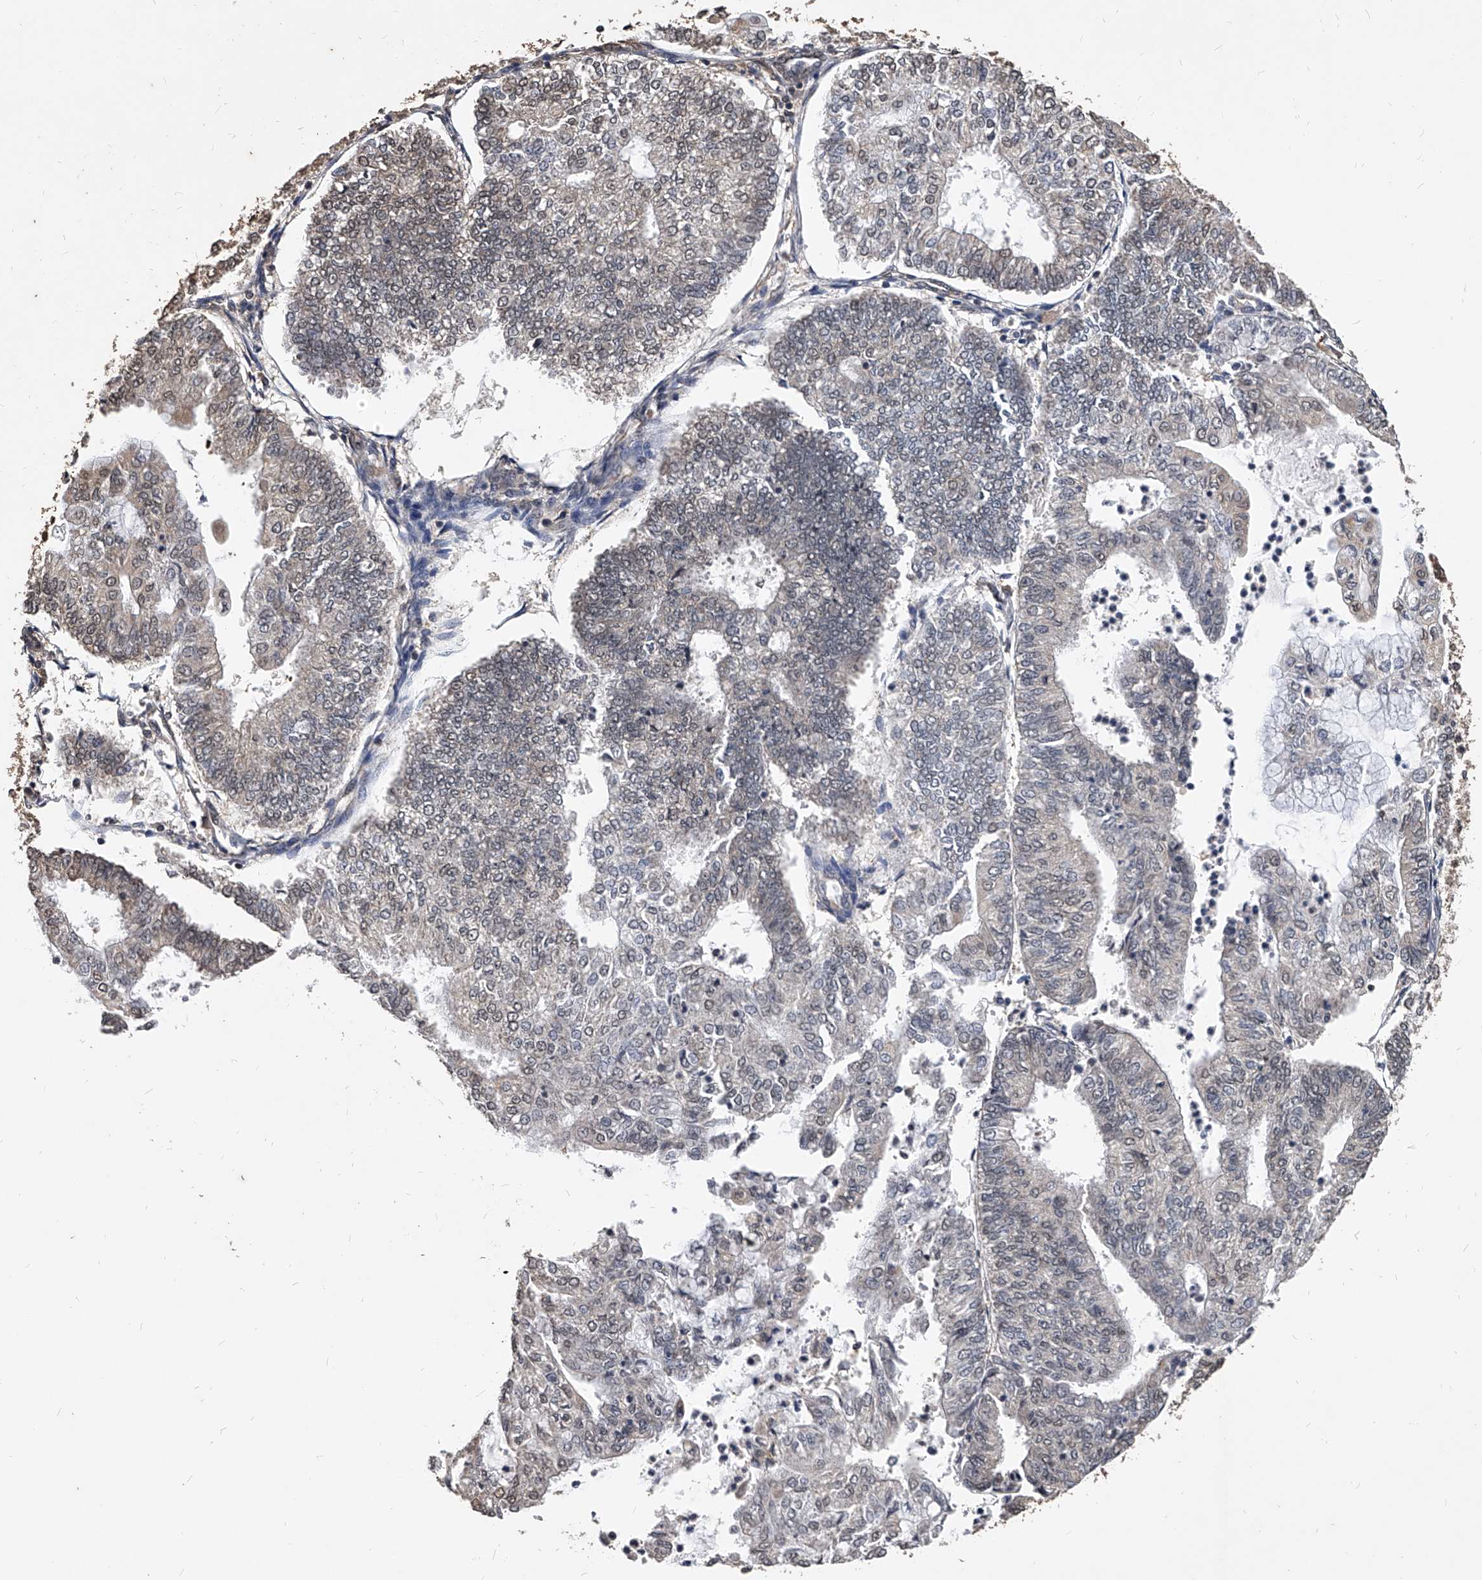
{"staining": {"intensity": "negative", "quantity": "none", "location": "none"}, "tissue": "endometrial cancer", "cell_type": "Tumor cells", "image_type": "cancer", "snomed": [{"axis": "morphology", "description": "Adenocarcinoma, NOS"}, {"axis": "topography", "description": "Endometrium"}], "caption": "Endometrial cancer was stained to show a protein in brown. There is no significant positivity in tumor cells.", "gene": "FBXL4", "patient": {"sex": "female", "age": 59}}